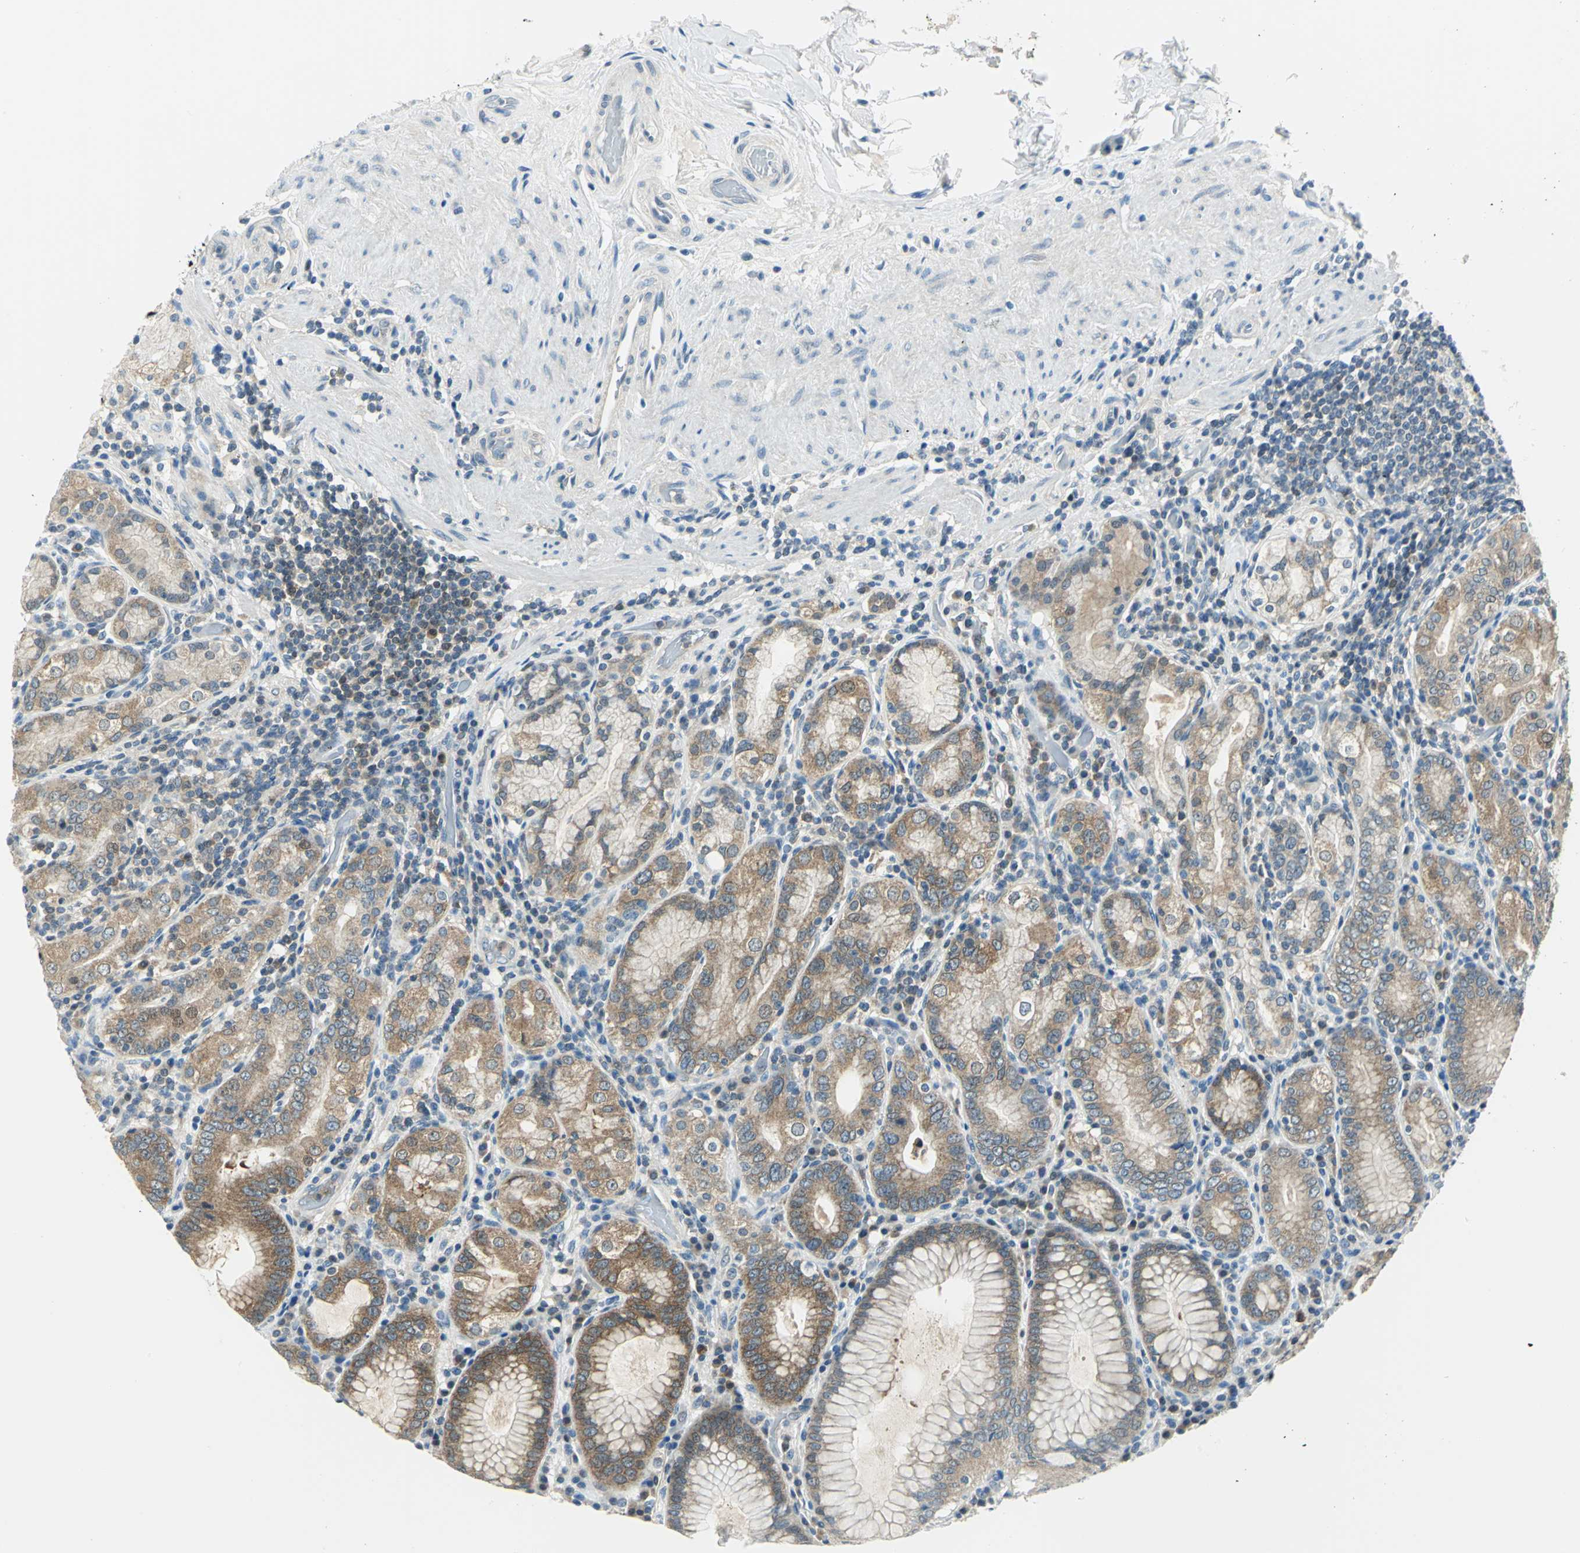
{"staining": {"intensity": "strong", "quantity": ">75%", "location": "cytoplasmic/membranous"}, "tissue": "stomach", "cell_type": "Glandular cells", "image_type": "normal", "snomed": [{"axis": "morphology", "description": "Normal tissue, NOS"}, {"axis": "topography", "description": "Stomach, lower"}], "caption": "DAB immunohistochemical staining of unremarkable stomach shows strong cytoplasmic/membranous protein staining in approximately >75% of glandular cells. The staining was performed using DAB (3,3'-diaminobenzidine) to visualize the protein expression in brown, while the nuclei were stained in blue with hematoxylin (Magnification: 20x).", "gene": "ALDOA", "patient": {"sex": "female", "age": 76}}